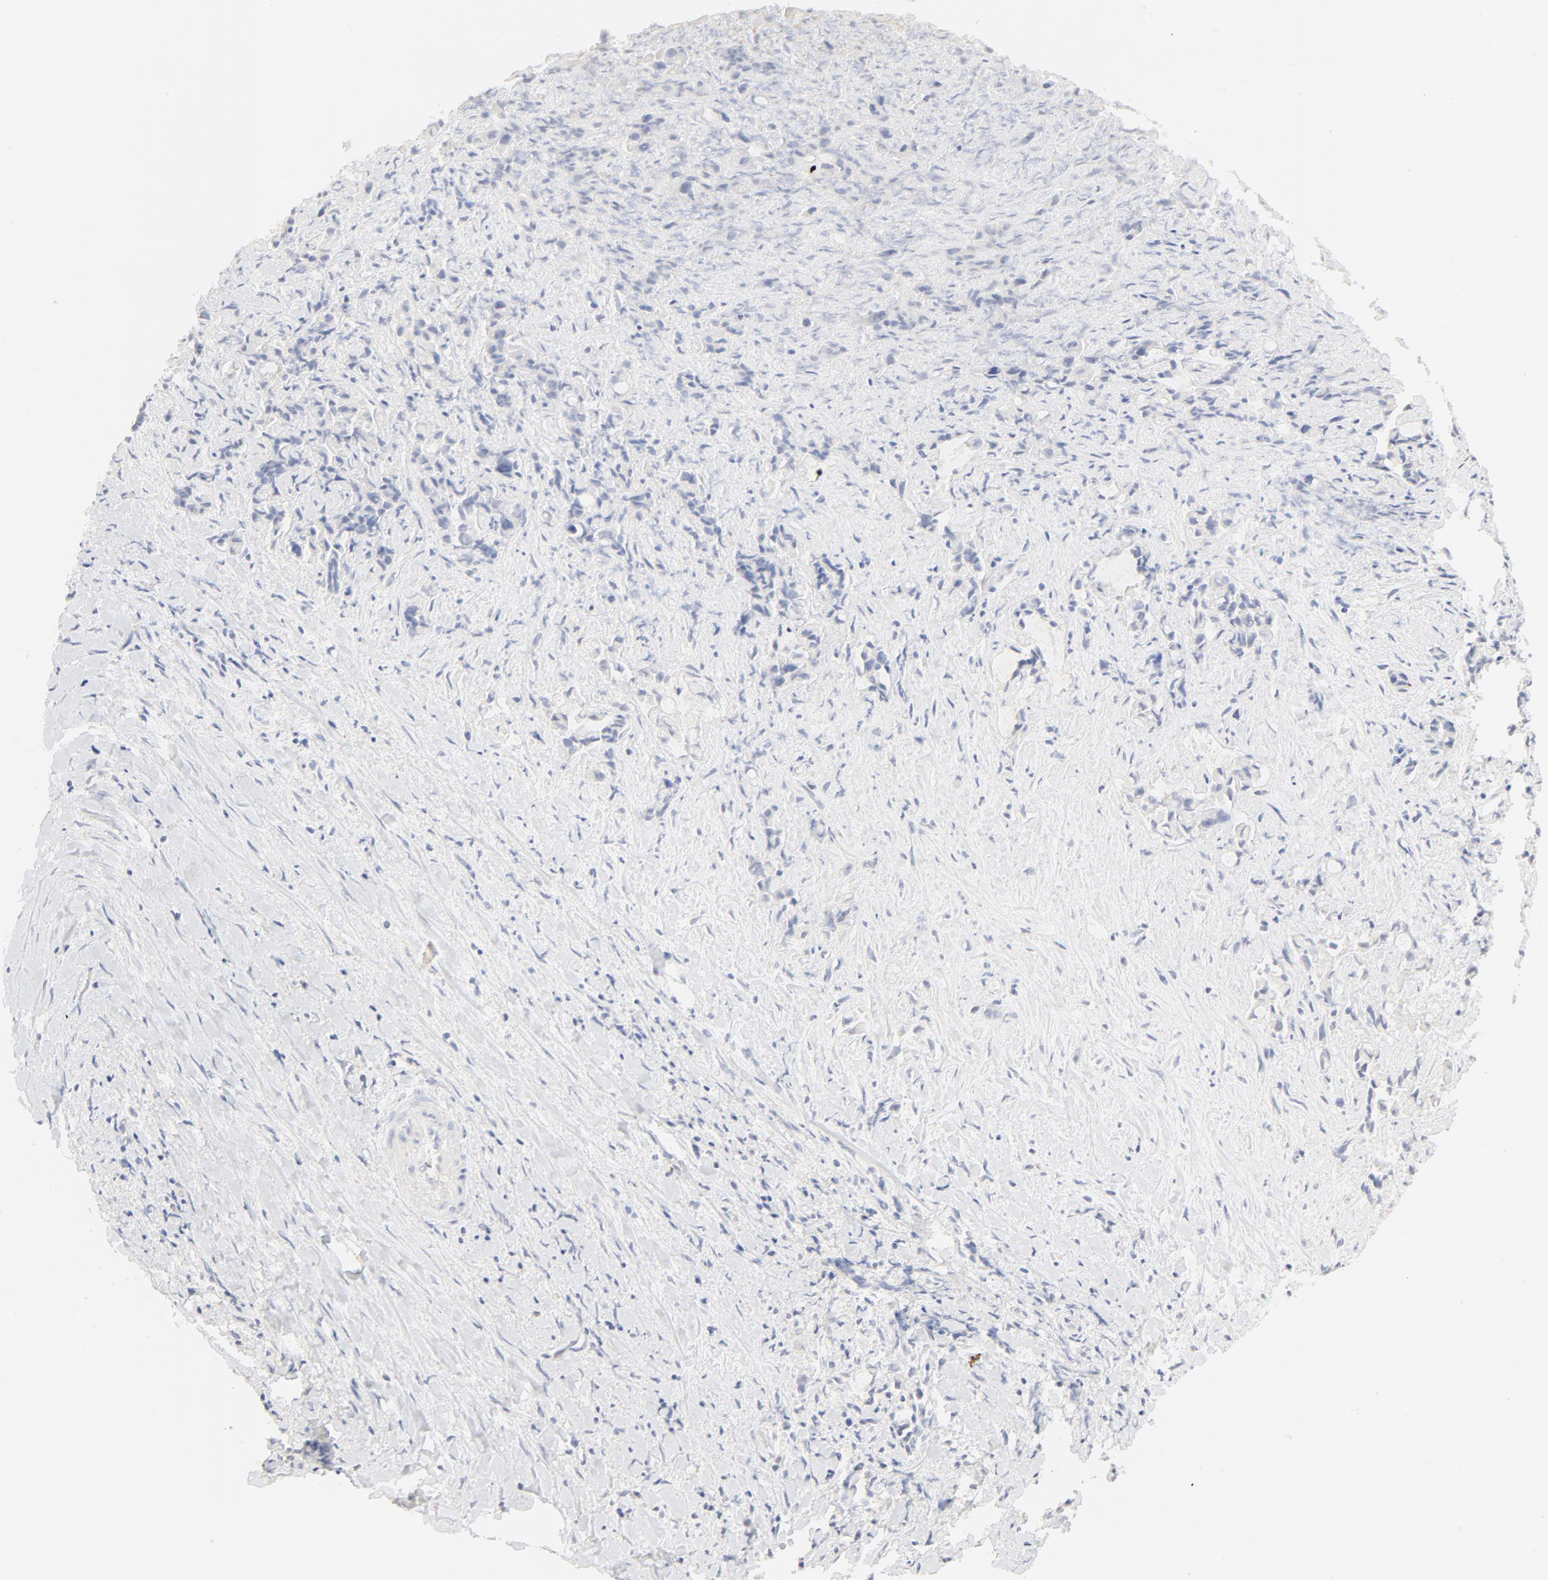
{"staining": {"intensity": "negative", "quantity": "none", "location": "none"}, "tissue": "liver cancer", "cell_type": "Tumor cells", "image_type": "cancer", "snomed": [{"axis": "morphology", "description": "Cholangiocarcinoma"}, {"axis": "topography", "description": "Liver"}], "caption": "Tumor cells show no significant protein positivity in liver cholangiocarcinoma.", "gene": "FCGBP", "patient": {"sex": "male", "age": 57}}